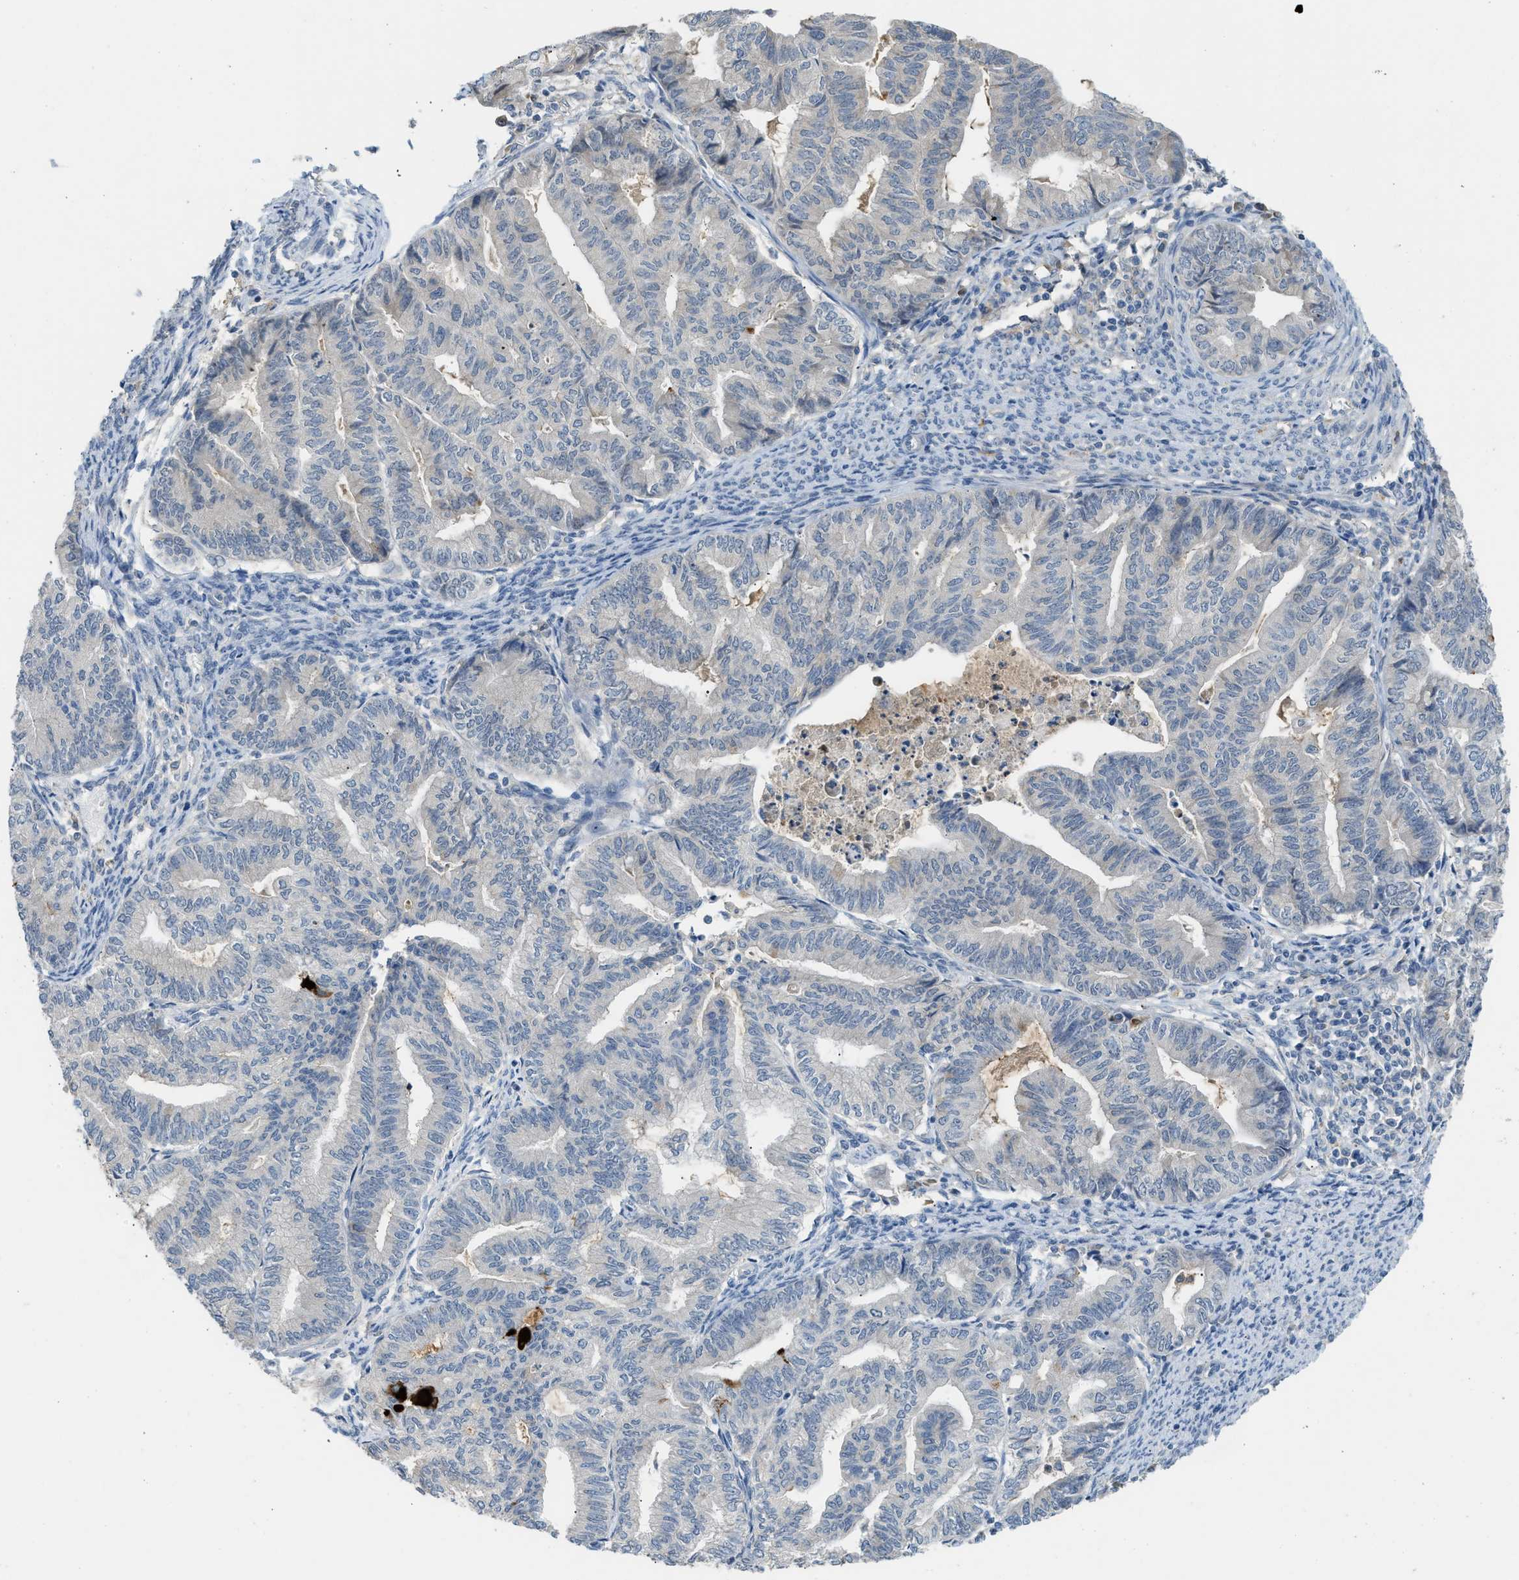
{"staining": {"intensity": "negative", "quantity": "none", "location": "none"}, "tissue": "endometrial cancer", "cell_type": "Tumor cells", "image_type": "cancer", "snomed": [{"axis": "morphology", "description": "Adenocarcinoma, NOS"}, {"axis": "topography", "description": "Endometrium"}], "caption": "Tumor cells are negative for brown protein staining in adenocarcinoma (endometrial).", "gene": "RHBDF2", "patient": {"sex": "female", "age": 79}}